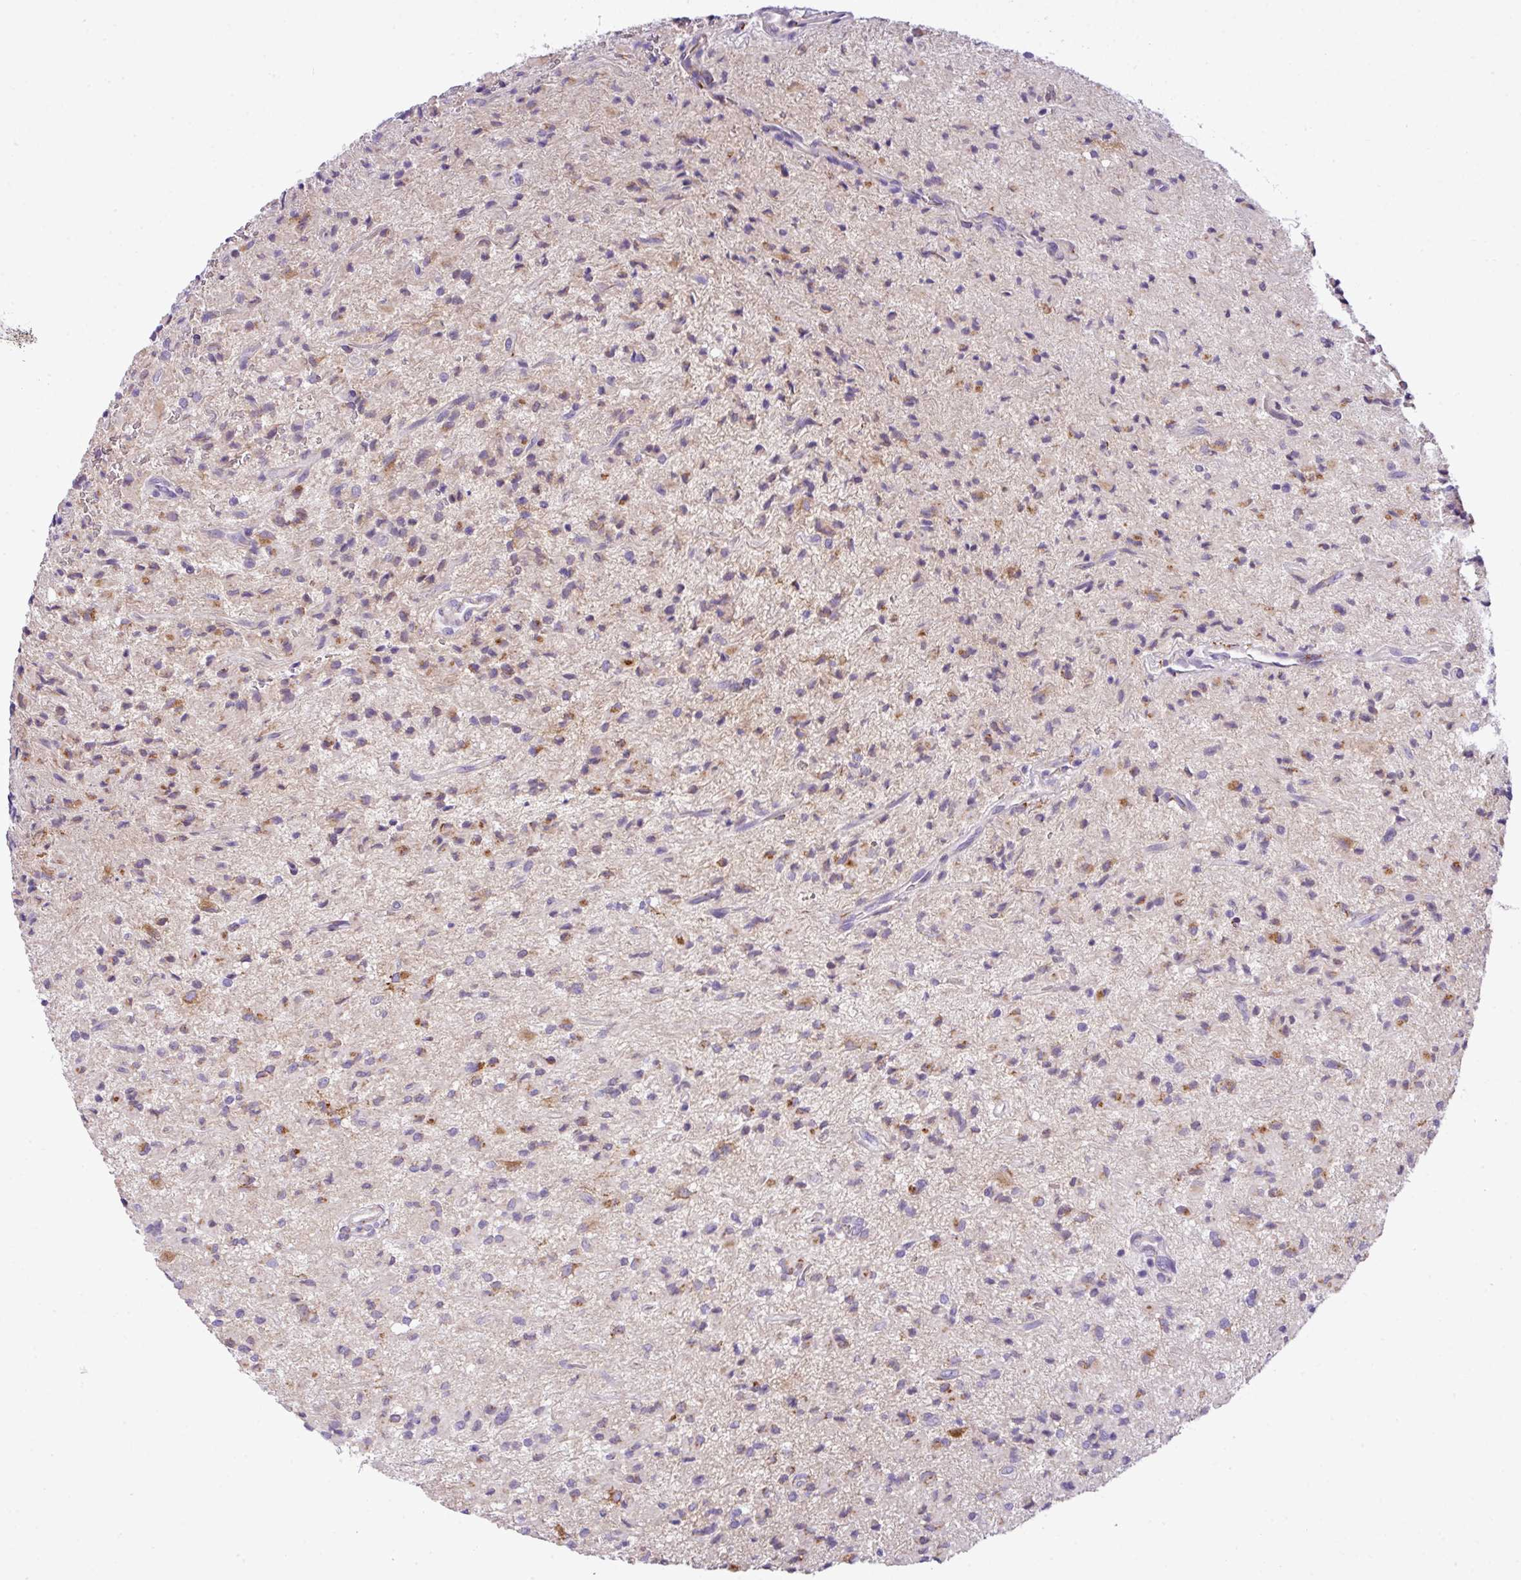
{"staining": {"intensity": "strong", "quantity": "<25%", "location": "cytoplasmic/membranous"}, "tissue": "glioma", "cell_type": "Tumor cells", "image_type": "cancer", "snomed": [{"axis": "morphology", "description": "Glioma, malignant, Low grade"}, {"axis": "topography", "description": "Brain"}], "caption": "Glioma stained for a protein reveals strong cytoplasmic/membranous positivity in tumor cells.", "gene": "CFAP97", "patient": {"sex": "female", "age": 33}}